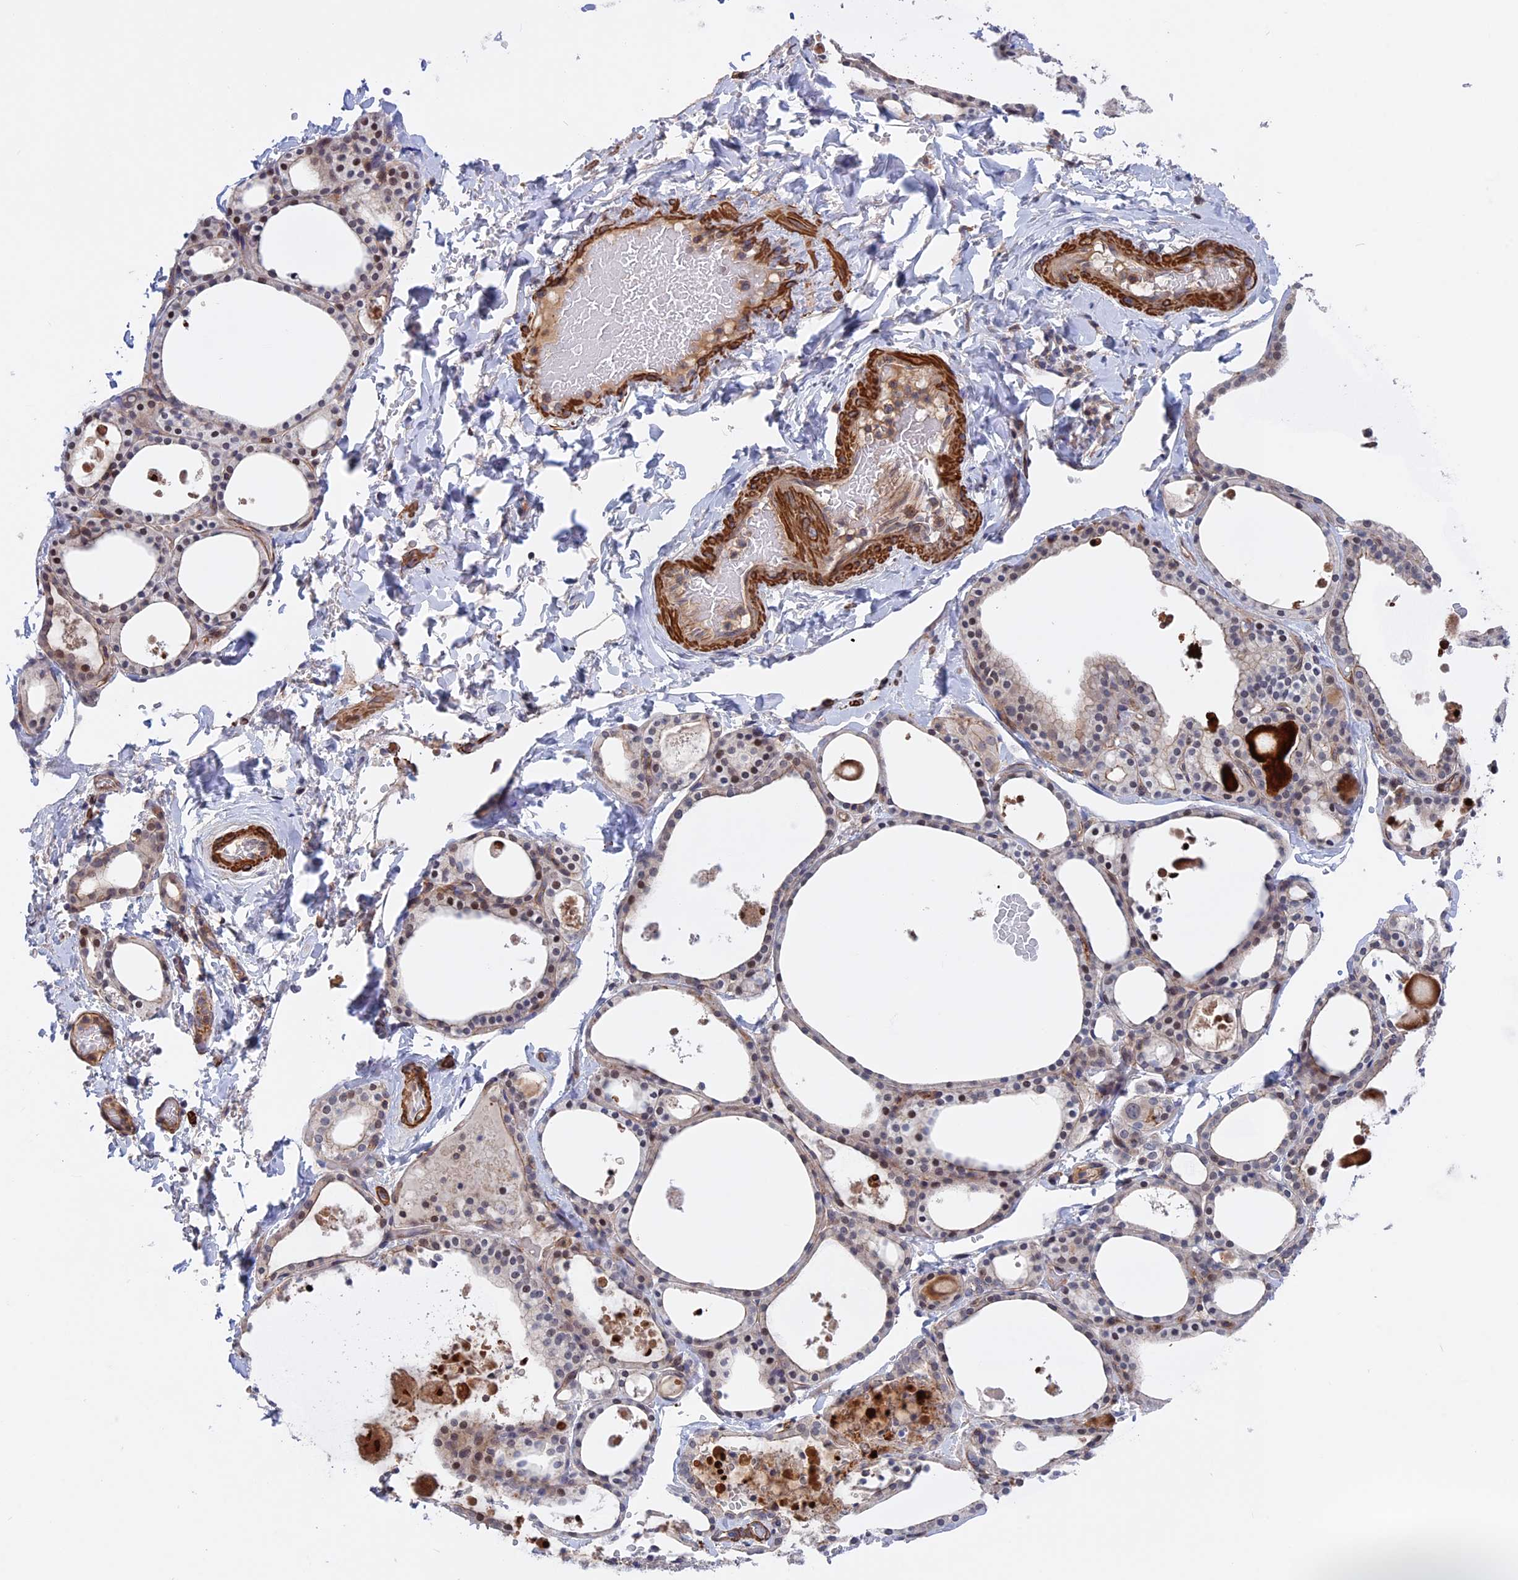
{"staining": {"intensity": "moderate", "quantity": "25%-75%", "location": "cytoplasmic/membranous,nuclear"}, "tissue": "thyroid gland", "cell_type": "Glandular cells", "image_type": "normal", "snomed": [{"axis": "morphology", "description": "Normal tissue, NOS"}, {"axis": "topography", "description": "Thyroid gland"}], "caption": "Protein staining of benign thyroid gland exhibits moderate cytoplasmic/membranous,nuclear expression in about 25%-75% of glandular cells. Nuclei are stained in blue.", "gene": "LYPD5", "patient": {"sex": "male", "age": 56}}